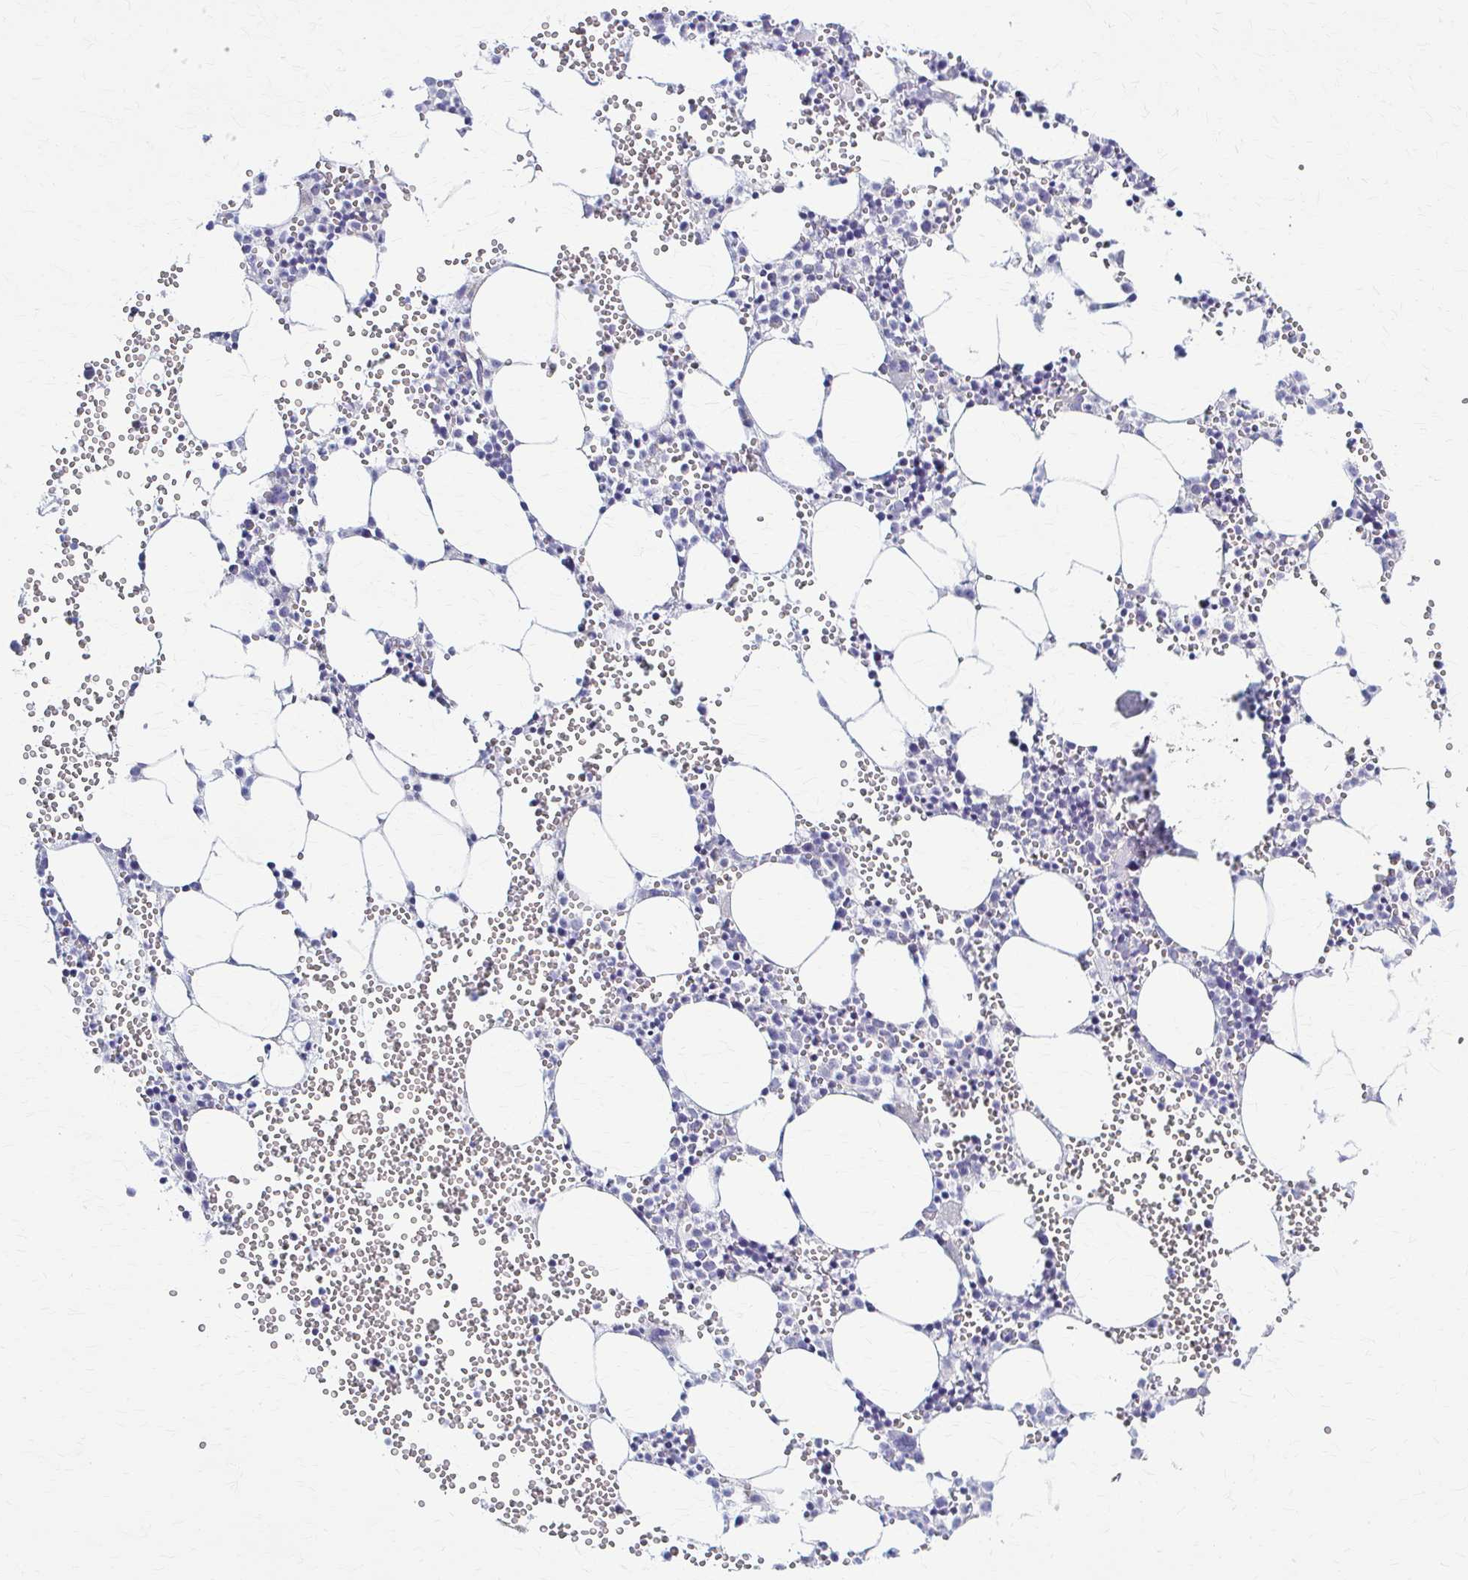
{"staining": {"intensity": "negative", "quantity": "none", "location": "none"}, "tissue": "bone marrow", "cell_type": "Hematopoietic cells", "image_type": "normal", "snomed": [{"axis": "morphology", "description": "Normal tissue, NOS"}, {"axis": "topography", "description": "Bone marrow"}], "caption": "DAB (3,3'-diaminobenzidine) immunohistochemical staining of unremarkable human bone marrow reveals no significant positivity in hematopoietic cells.", "gene": "PRKRA", "patient": {"sex": "female", "age": 80}}